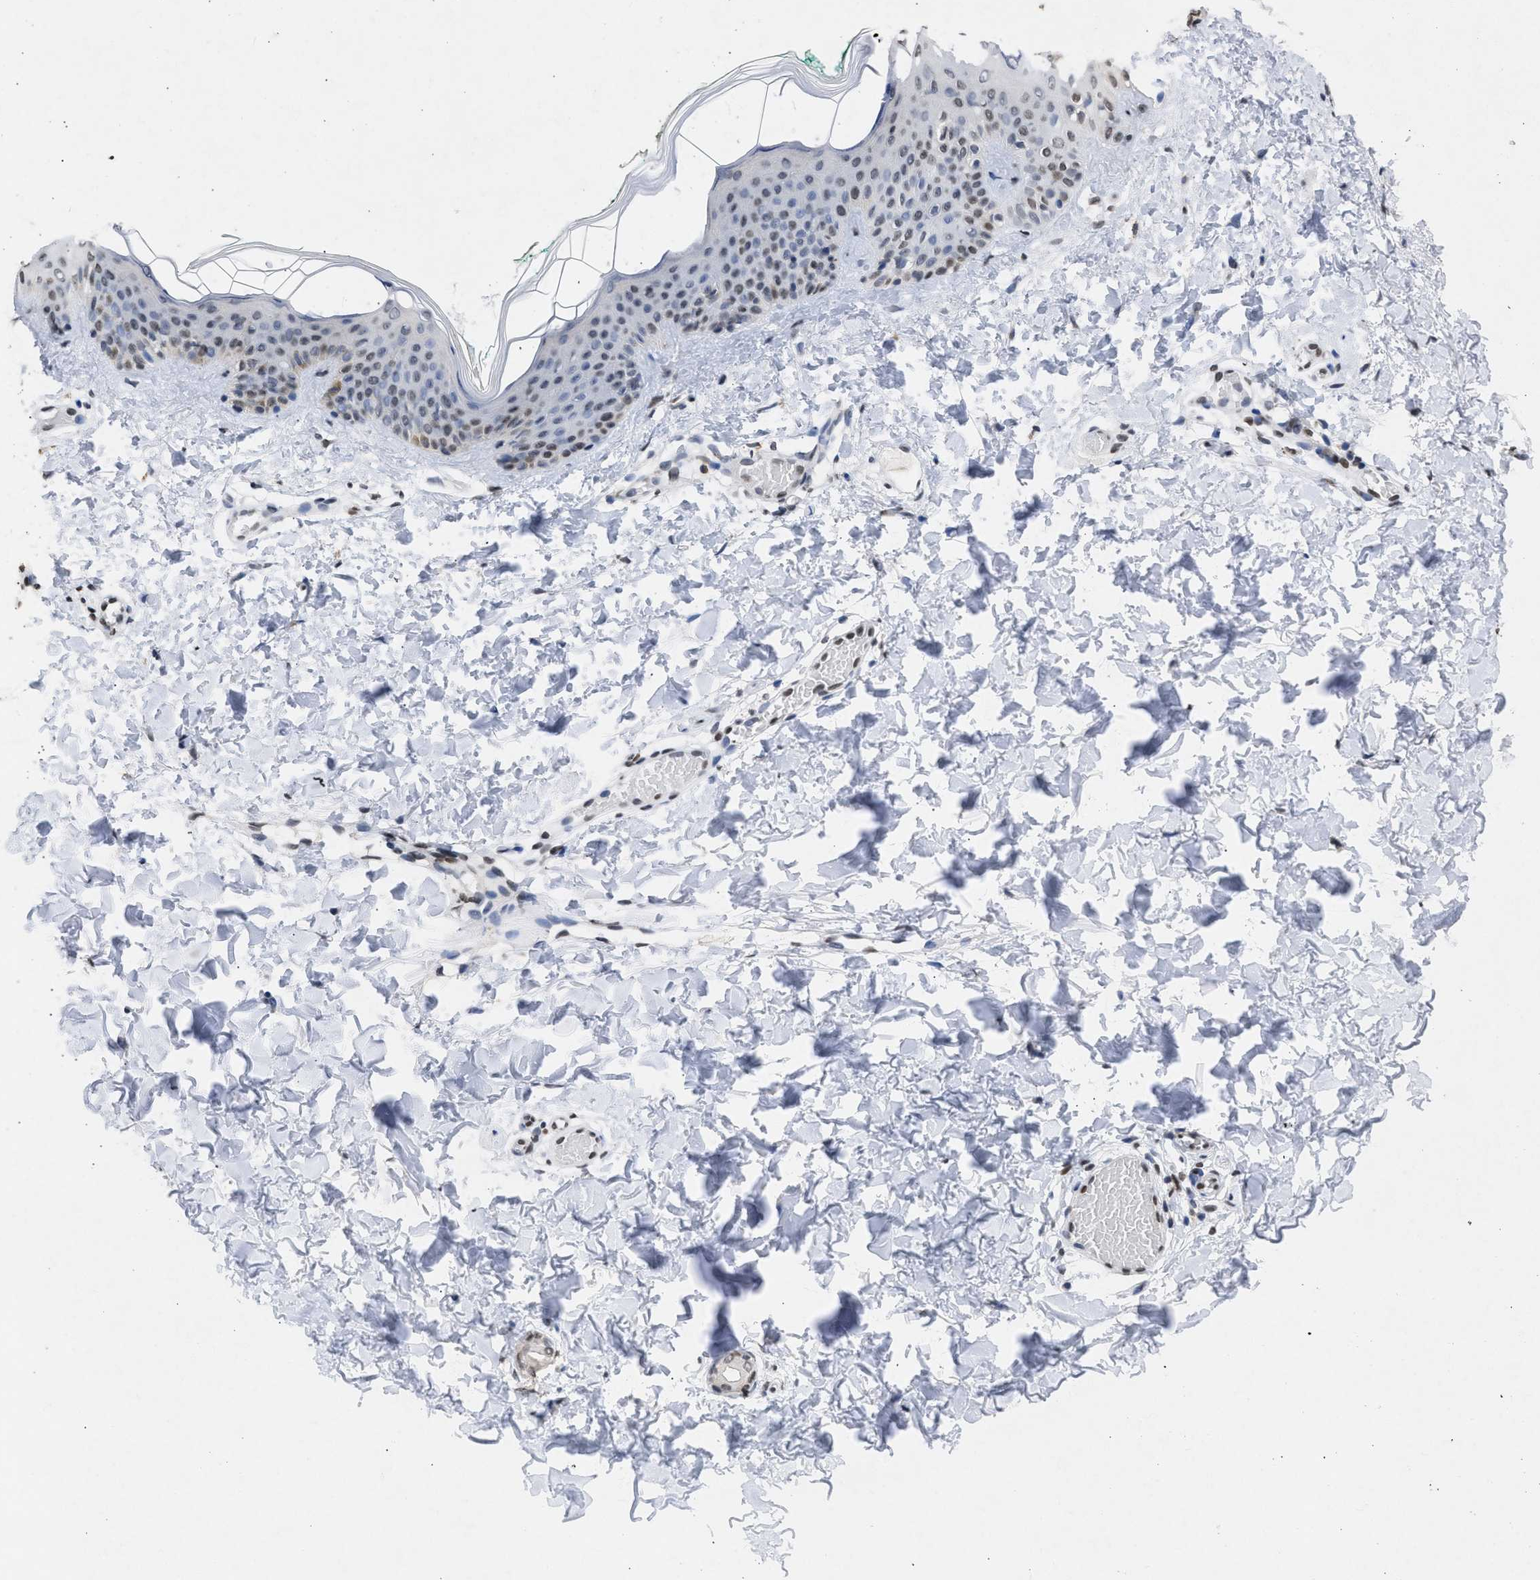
{"staining": {"intensity": "negative", "quantity": "25%-75%", "location": "nuclear"}, "tissue": "skin", "cell_type": "Fibroblasts", "image_type": "normal", "snomed": [{"axis": "morphology", "description": "Normal tissue, NOS"}, {"axis": "topography", "description": "Skin"}], "caption": "Image shows no significant protein expression in fibroblasts of benign skin.", "gene": "NUP35", "patient": {"sex": "male", "age": 30}}